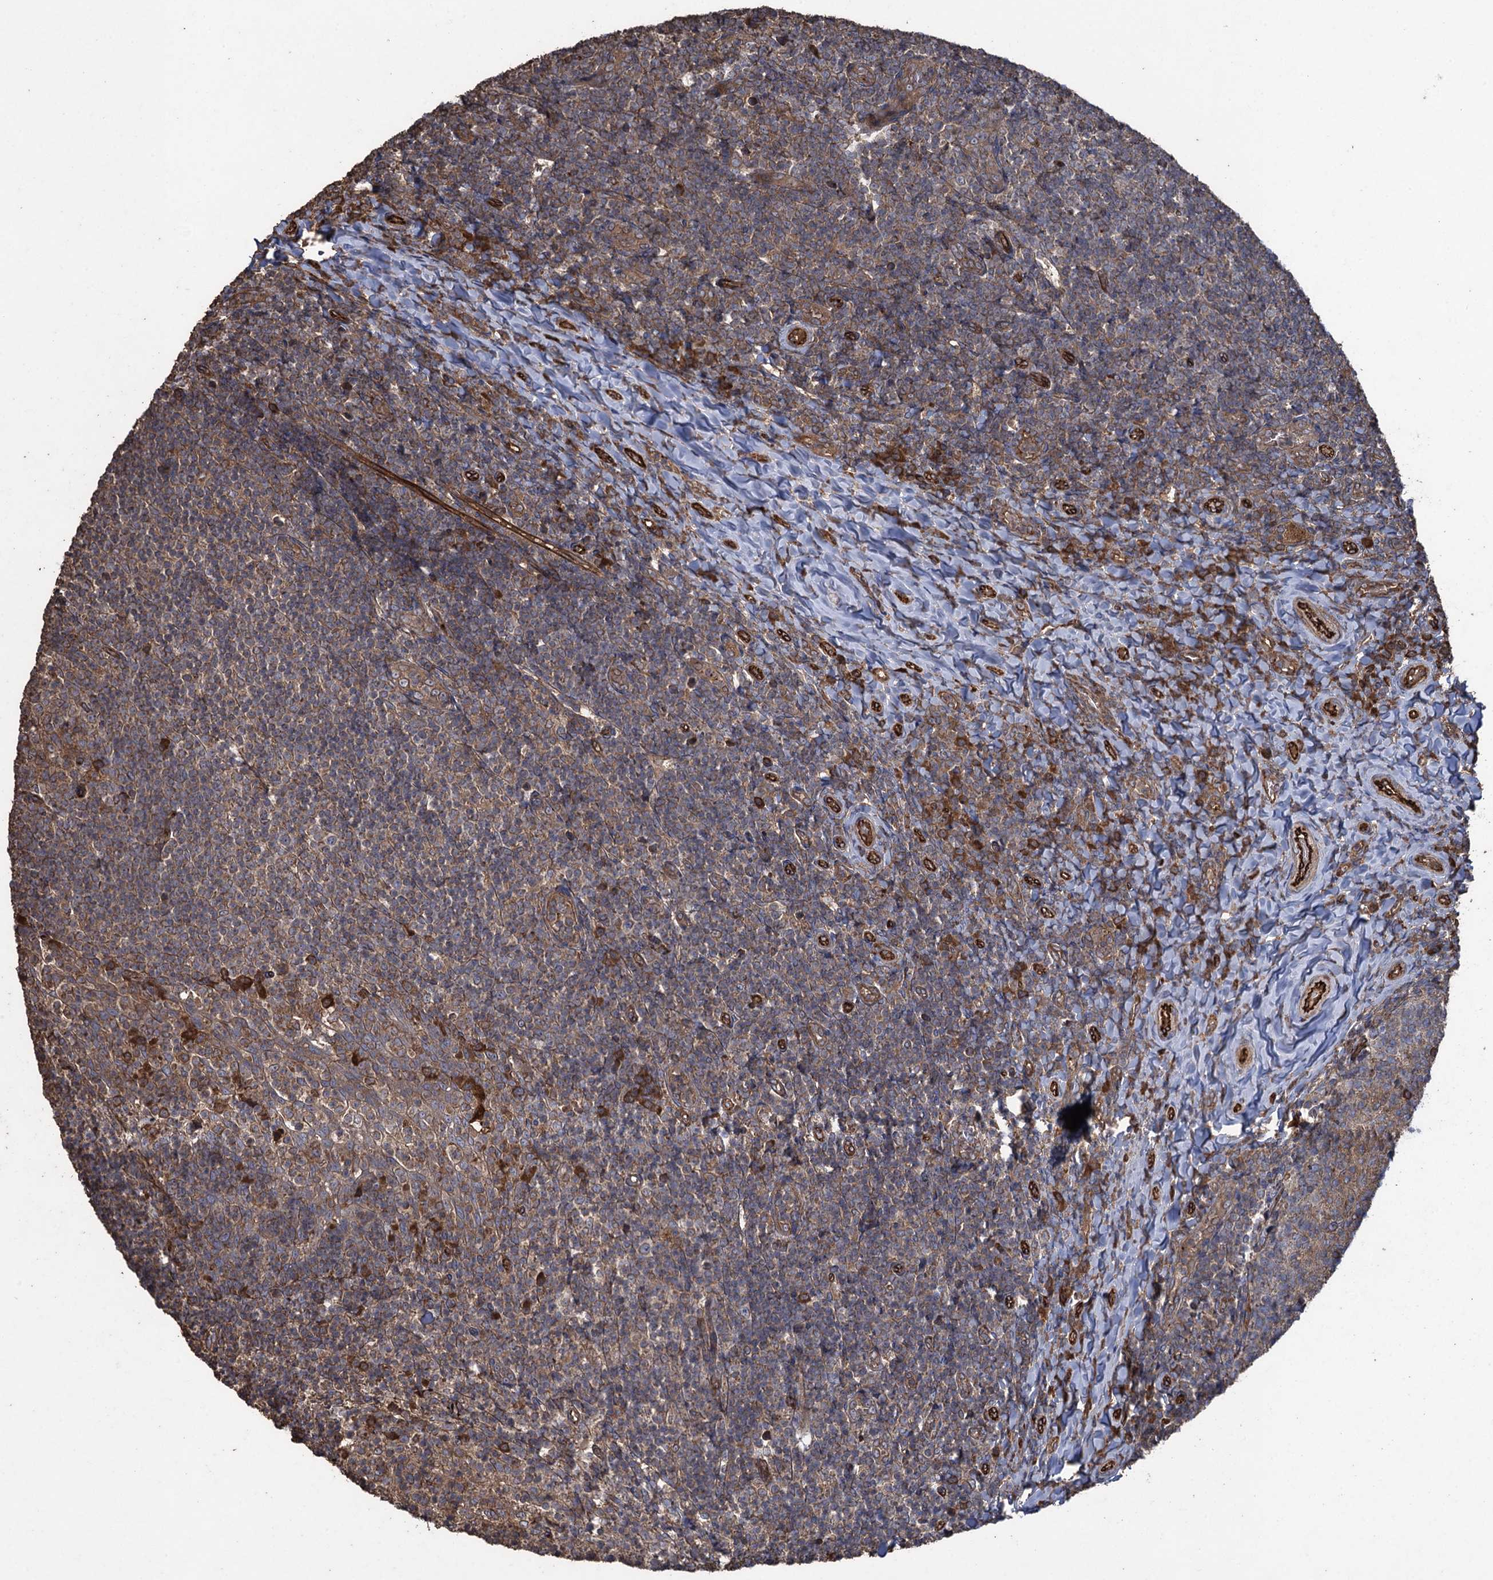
{"staining": {"intensity": "strong", "quantity": "25%-75%", "location": "cytoplasmic/membranous"}, "tissue": "tonsil", "cell_type": "Germinal center cells", "image_type": "normal", "snomed": [{"axis": "morphology", "description": "Normal tissue, NOS"}, {"axis": "topography", "description": "Tonsil"}], "caption": "Benign tonsil displays strong cytoplasmic/membranous expression in approximately 25%-75% of germinal center cells, visualized by immunohistochemistry. The protein of interest is stained brown, and the nuclei are stained in blue (DAB (3,3'-diaminobenzidine) IHC with brightfield microscopy, high magnification).", "gene": "TXNDC11", "patient": {"sex": "female", "age": 10}}